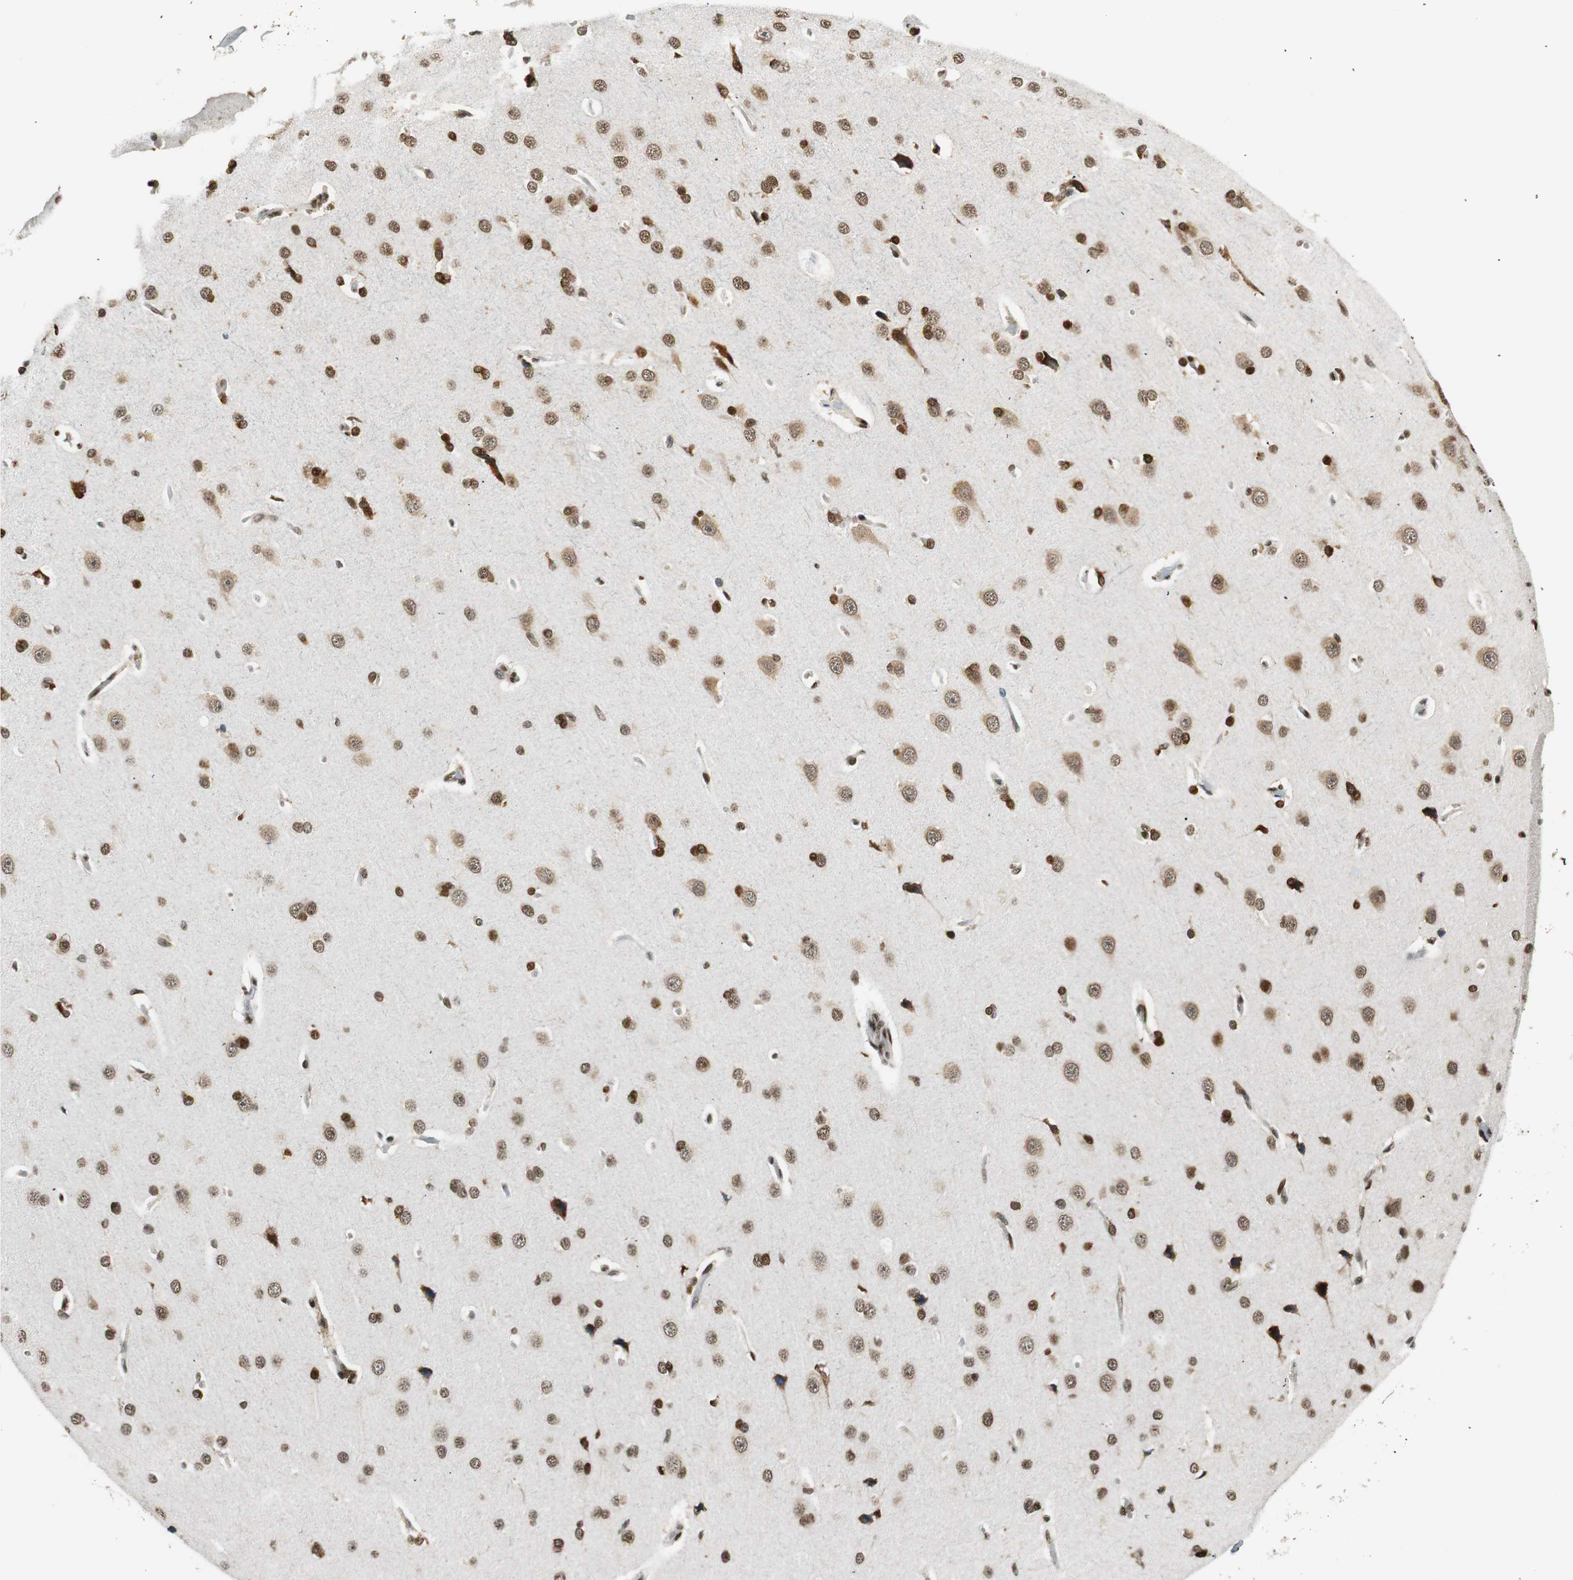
{"staining": {"intensity": "moderate", "quantity": ">75%", "location": "nuclear"}, "tissue": "cerebral cortex", "cell_type": "Endothelial cells", "image_type": "normal", "snomed": [{"axis": "morphology", "description": "Normal tissue, NOS"}, {"axis": "topography", "description": "Cerebral cortex"}], "caption": "Immunohistochemical staining of benign cerebral cortex reveals >75% levels of moderate nuclear protein positivity in about >75% of endothelial cells. (DAB (3,3'-diaminobenzidine) IHC with brightfield microscopy, high magnification).", "gene": "RING1", "patient": {"sex": "male", "age": 62}}